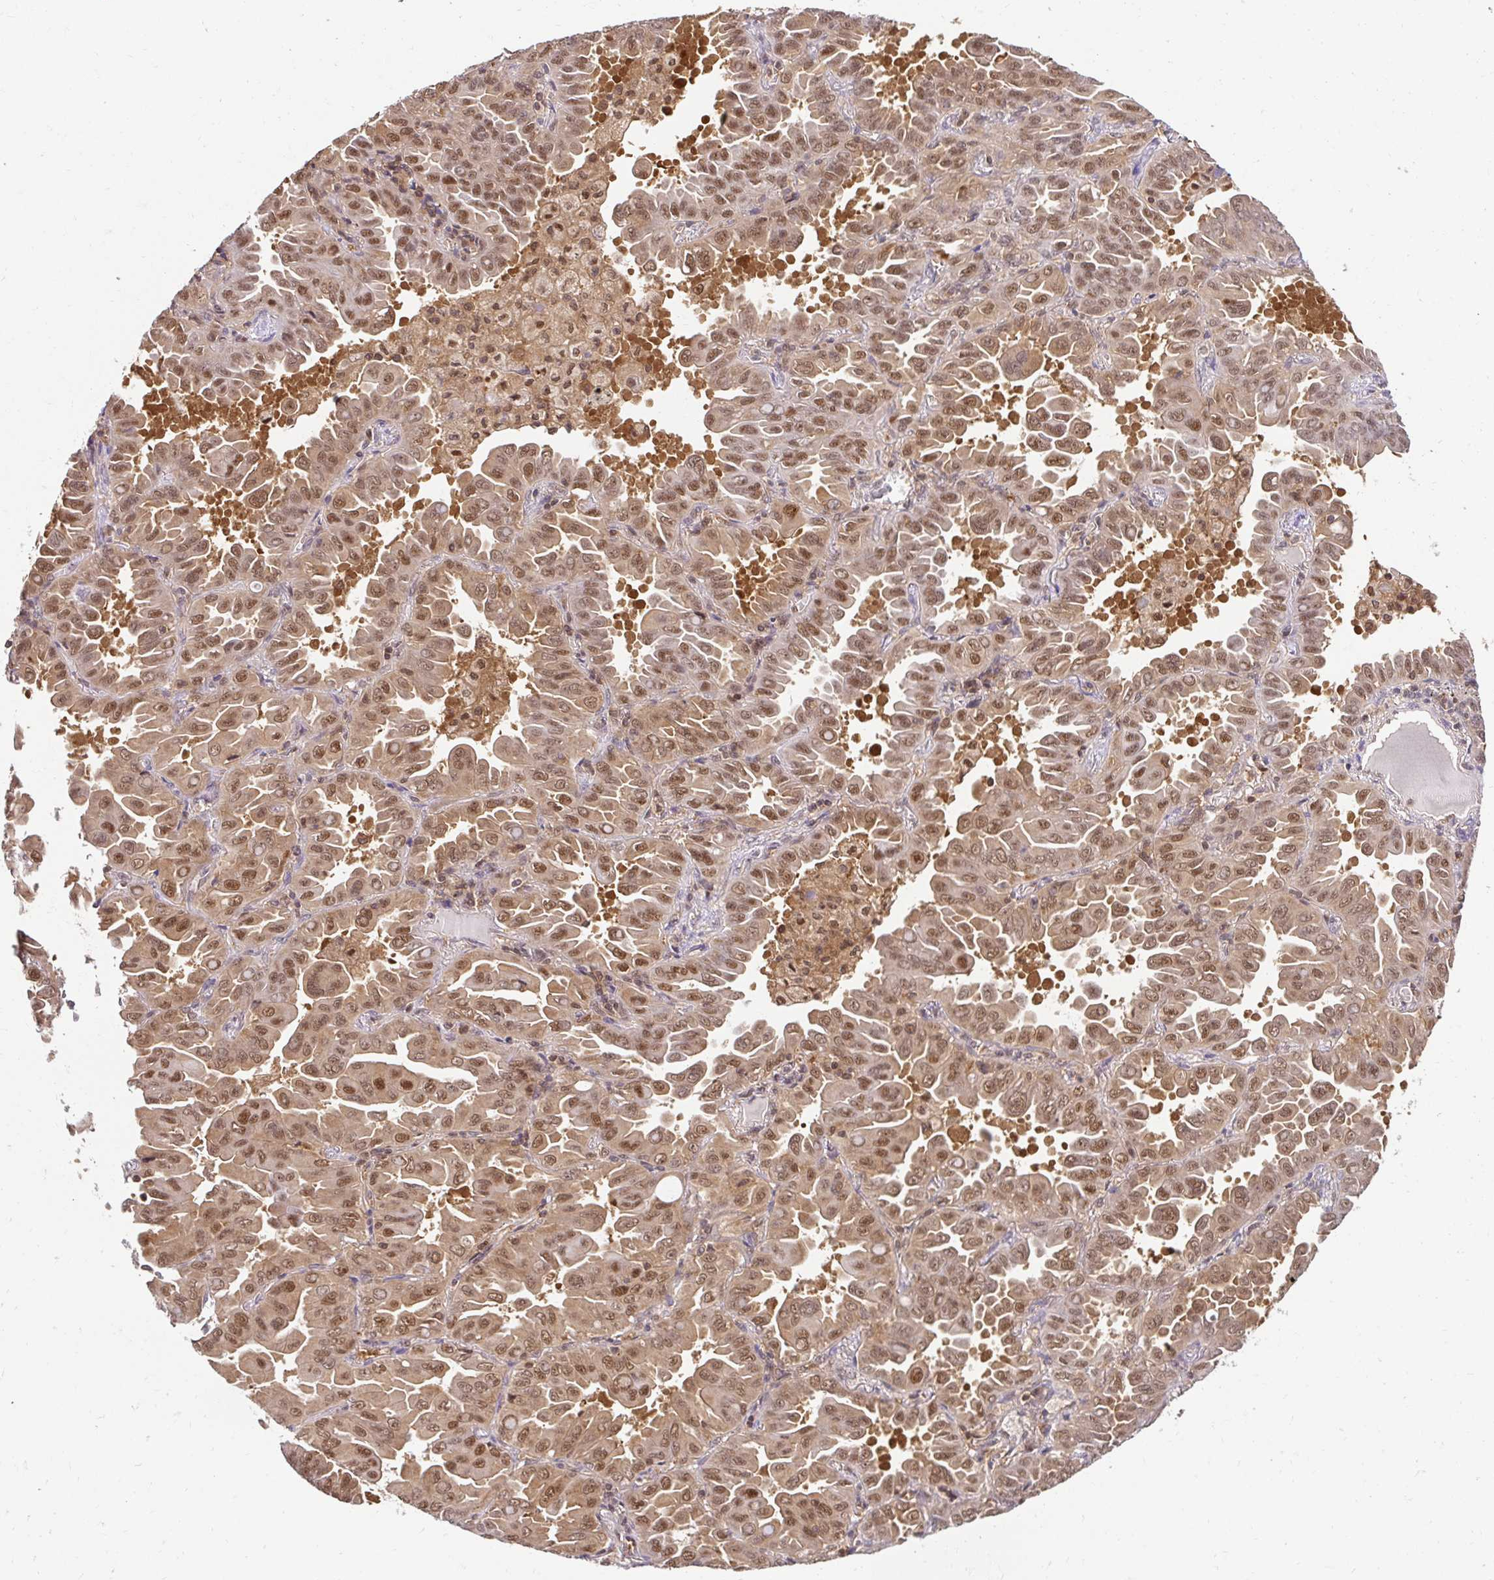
{"staining": {"intensity": "moderate", "quantity": ">75%", "location": "cytoplasmic/membranous,nuclear"}, "tissue": "lung cancer", "cell_type": "Tumor cells", "image_type": "cancer", "snomed": [{"axis": "morphology", "description": "Adenocarcinoma, NOS"}, {"axis": "topography", "description": "Lung"}], "caption": "There is medium levels of moderate cytoplasmic/membranous and nuclear expression in tumor cells of lung cancer (adenocarcinoma), as demonstrated by immunohistochemical staining (brown color).", "gene": "PSMA4", "patient": {"sex": "male", "age": 64}}